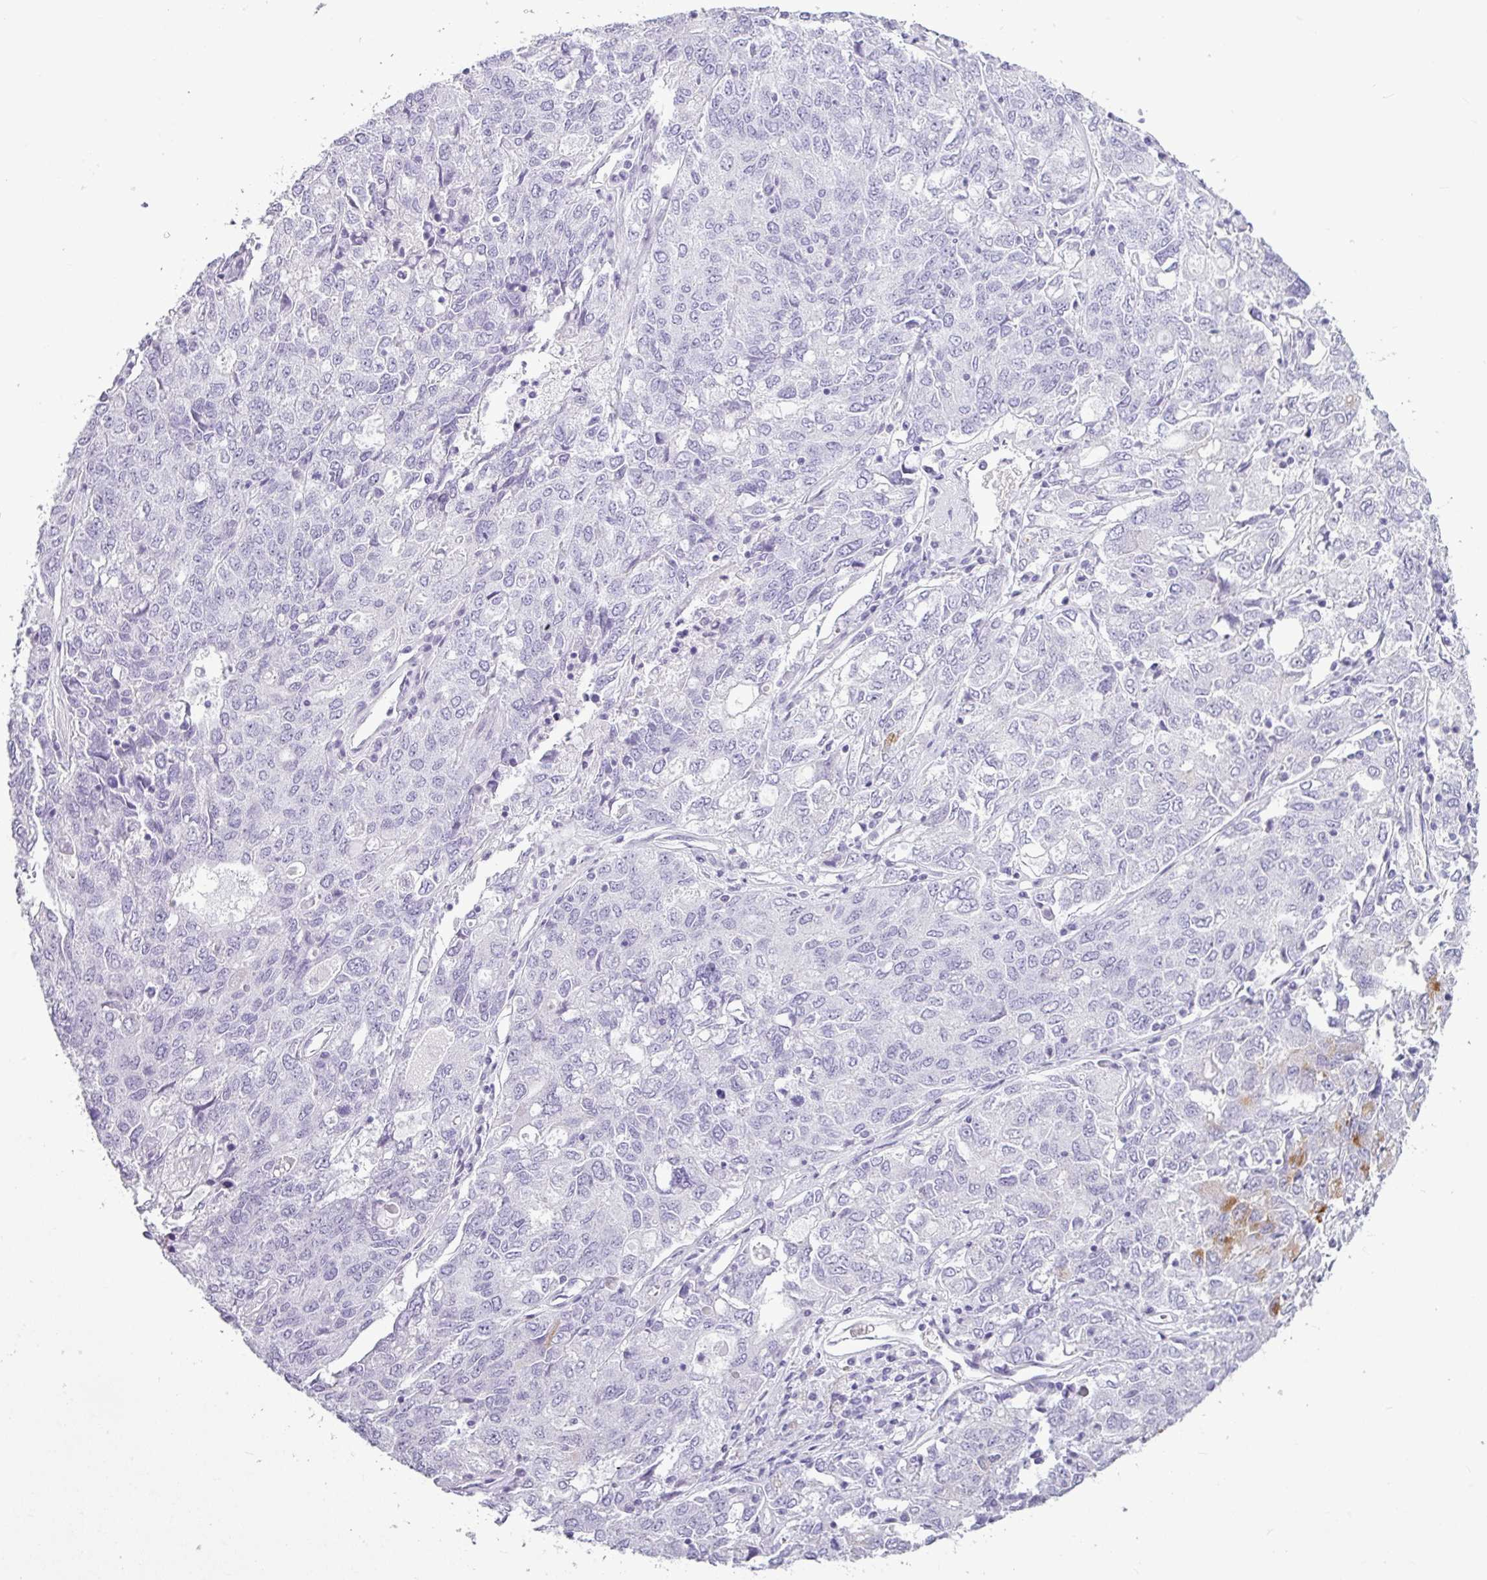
{"staining": {"intensity": "negative", "quantity": "none", "location": "none"}, "tissue": "ovarian cancer", "cell_type": "Tumor cells", "image_type": "cancer", "snomed": [{"axis": "morphology", "description": "Carcinoma, endometroid"}, {"axis": "topography", "description": "Ovary"}], "caption": "Immunohistochemistry (IHC) micrograph of endometroid carcinoma (ovarian) stained for a protein (brown), which exhibits no positivity in tumor cells. The staining was performed using DAB (3,3'-diaminobenzidine) to visualize the protein expression in brown, while the nuclei were stained in blue with hematoxylin (Magnification: 20x).", "gene": "AMY1B", "patient": {"sex": "female", "age": 62}}